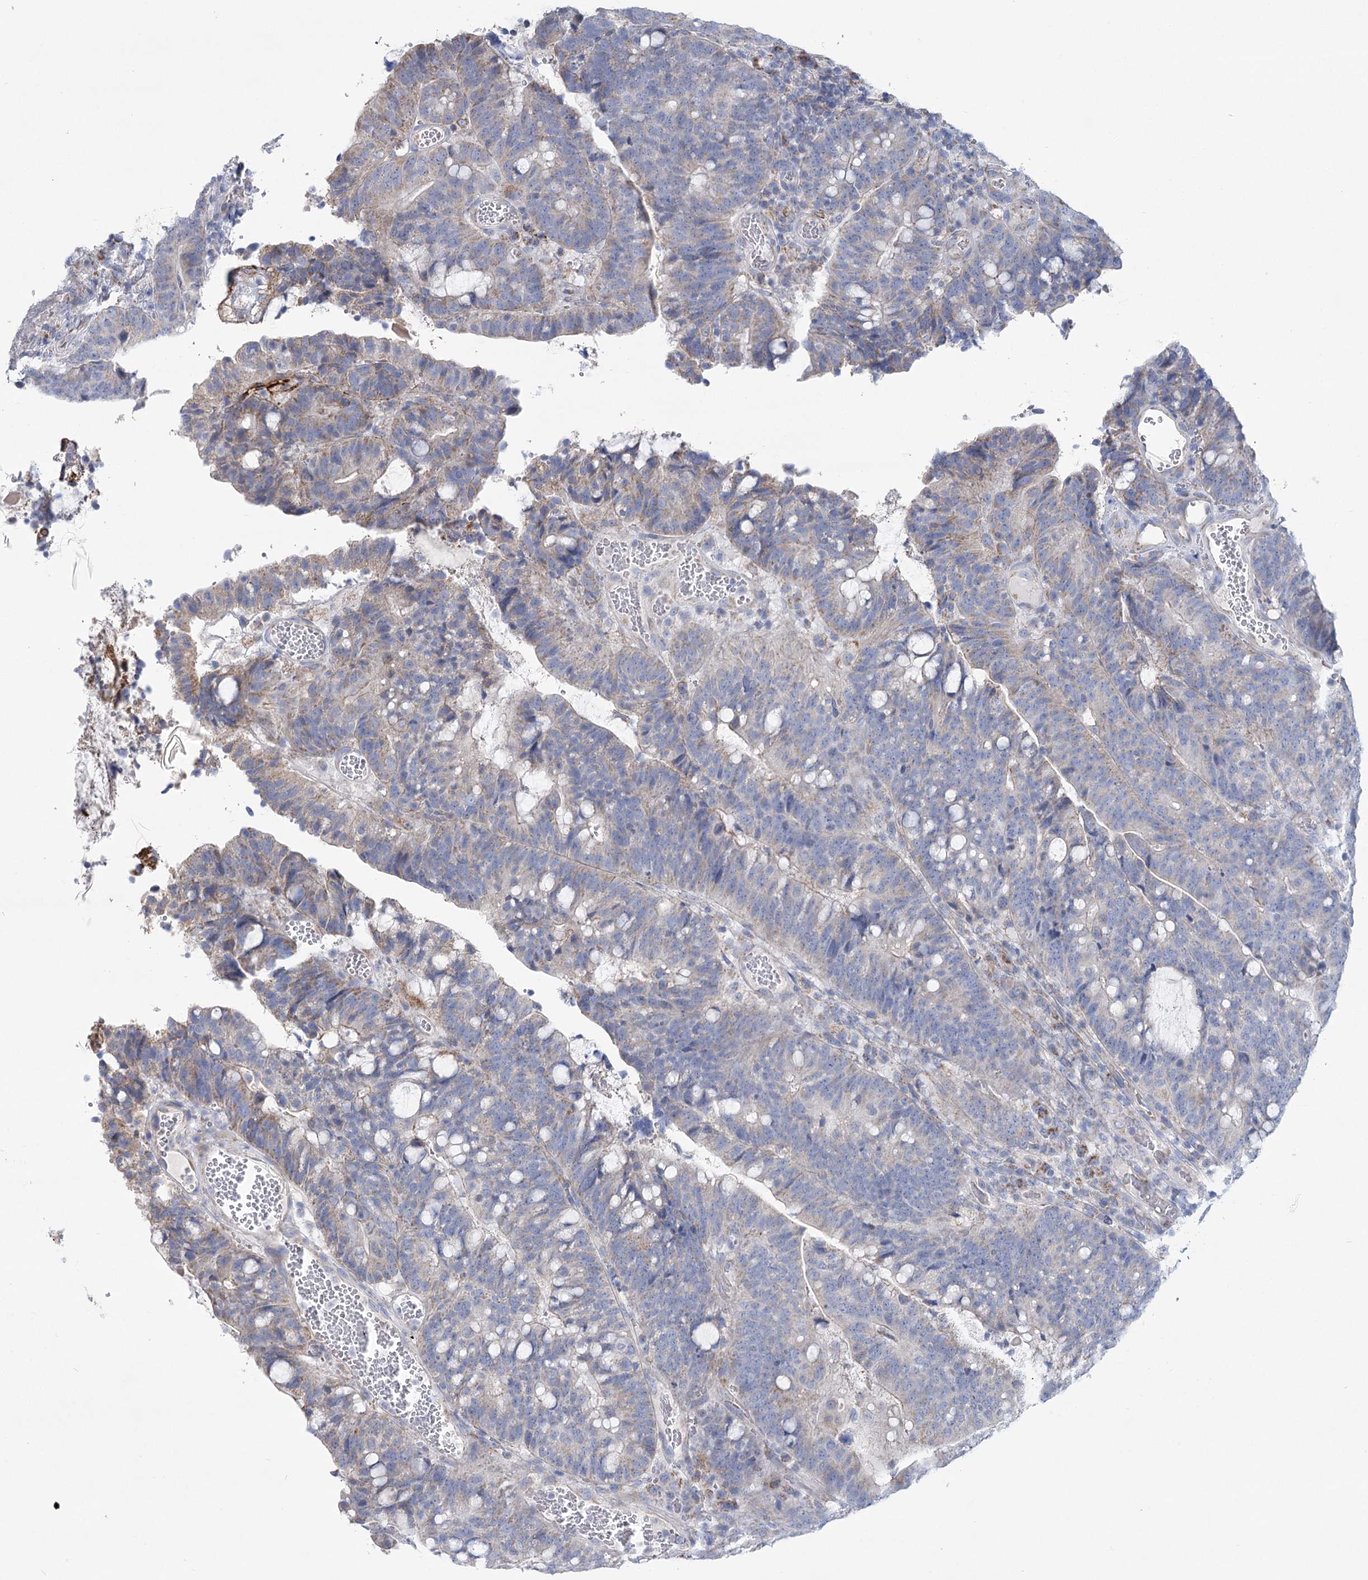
{"staining": {"intensity": "negative", "quantity": "none", "location": "none"}, "tissue": "colorectal cancer", "cell_type": "Tumor cells", "image_type": "cancer", "snomed": [{"axis": "morphology", "description": "Adenocarcinoma, NOS"}, {"axis": "topography", "description": "Colon"}], "caption": "Tumor cells are negative for brown protein staining in colorectal cancer.", "gene": "SNX7", "patient": {"sex": "female", "age": 66}}